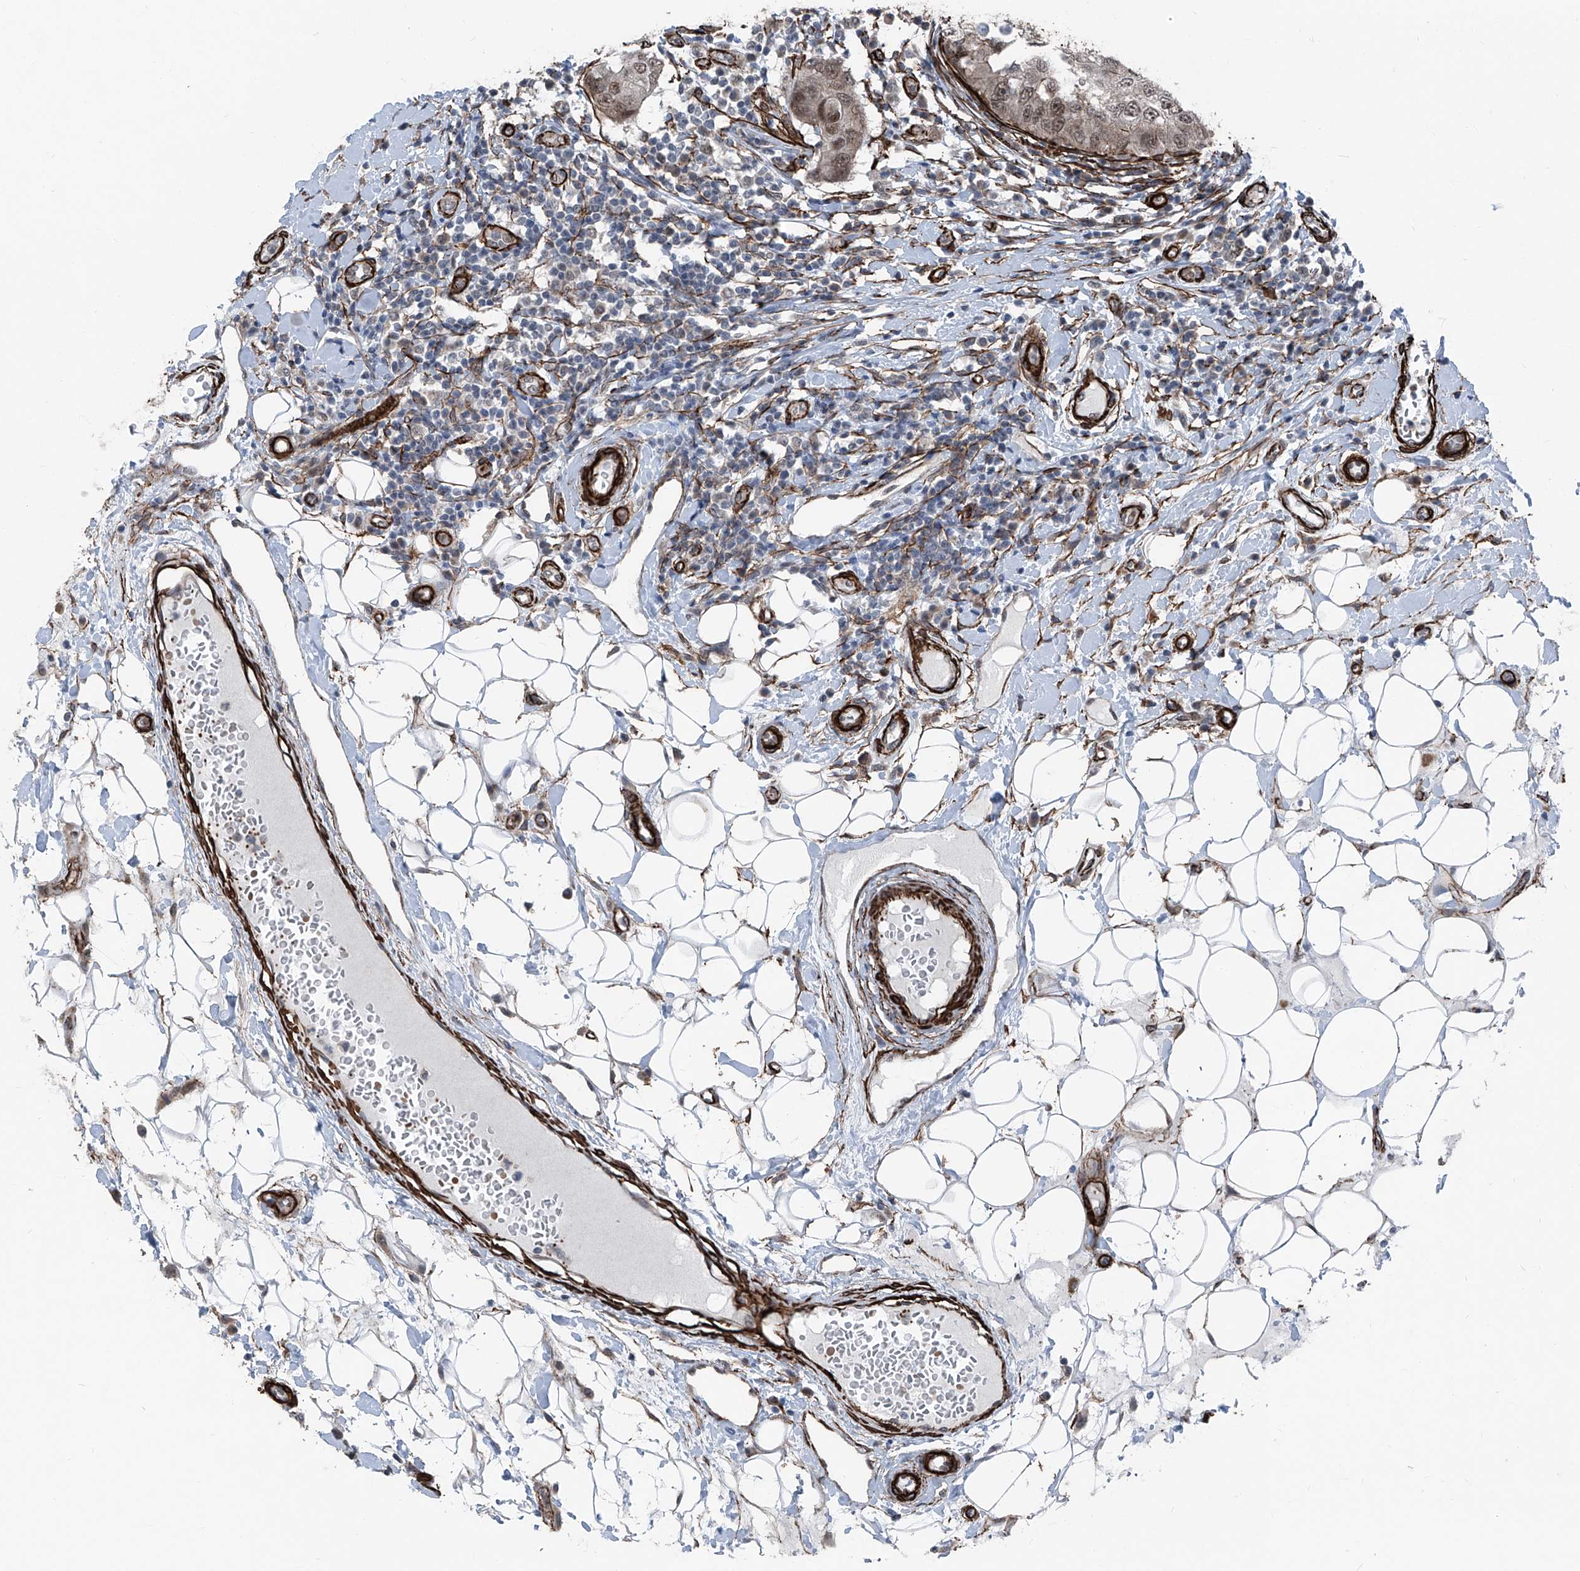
{"staining": {"intensity": "moderate", "quantity": ">75%", "location": "cytoplasmic/membranous,nuclear"}, "tissue": "breast cancer", "cell_type": "Tumor cells", "image_type": "cancer", "snomed": [{"axis": "morphology", "description": "Duct carcinoma"}, {"axis": "topography", "description": "Breast"}], "caption": "Breast cancer (invasive ductal carcinoma) tissue shows moderate cytoplasmic/membranous and nuclear expression in about >75% of tumor cells", "gene": "COA7", "patient": {"sex": "female", "age": 27}}